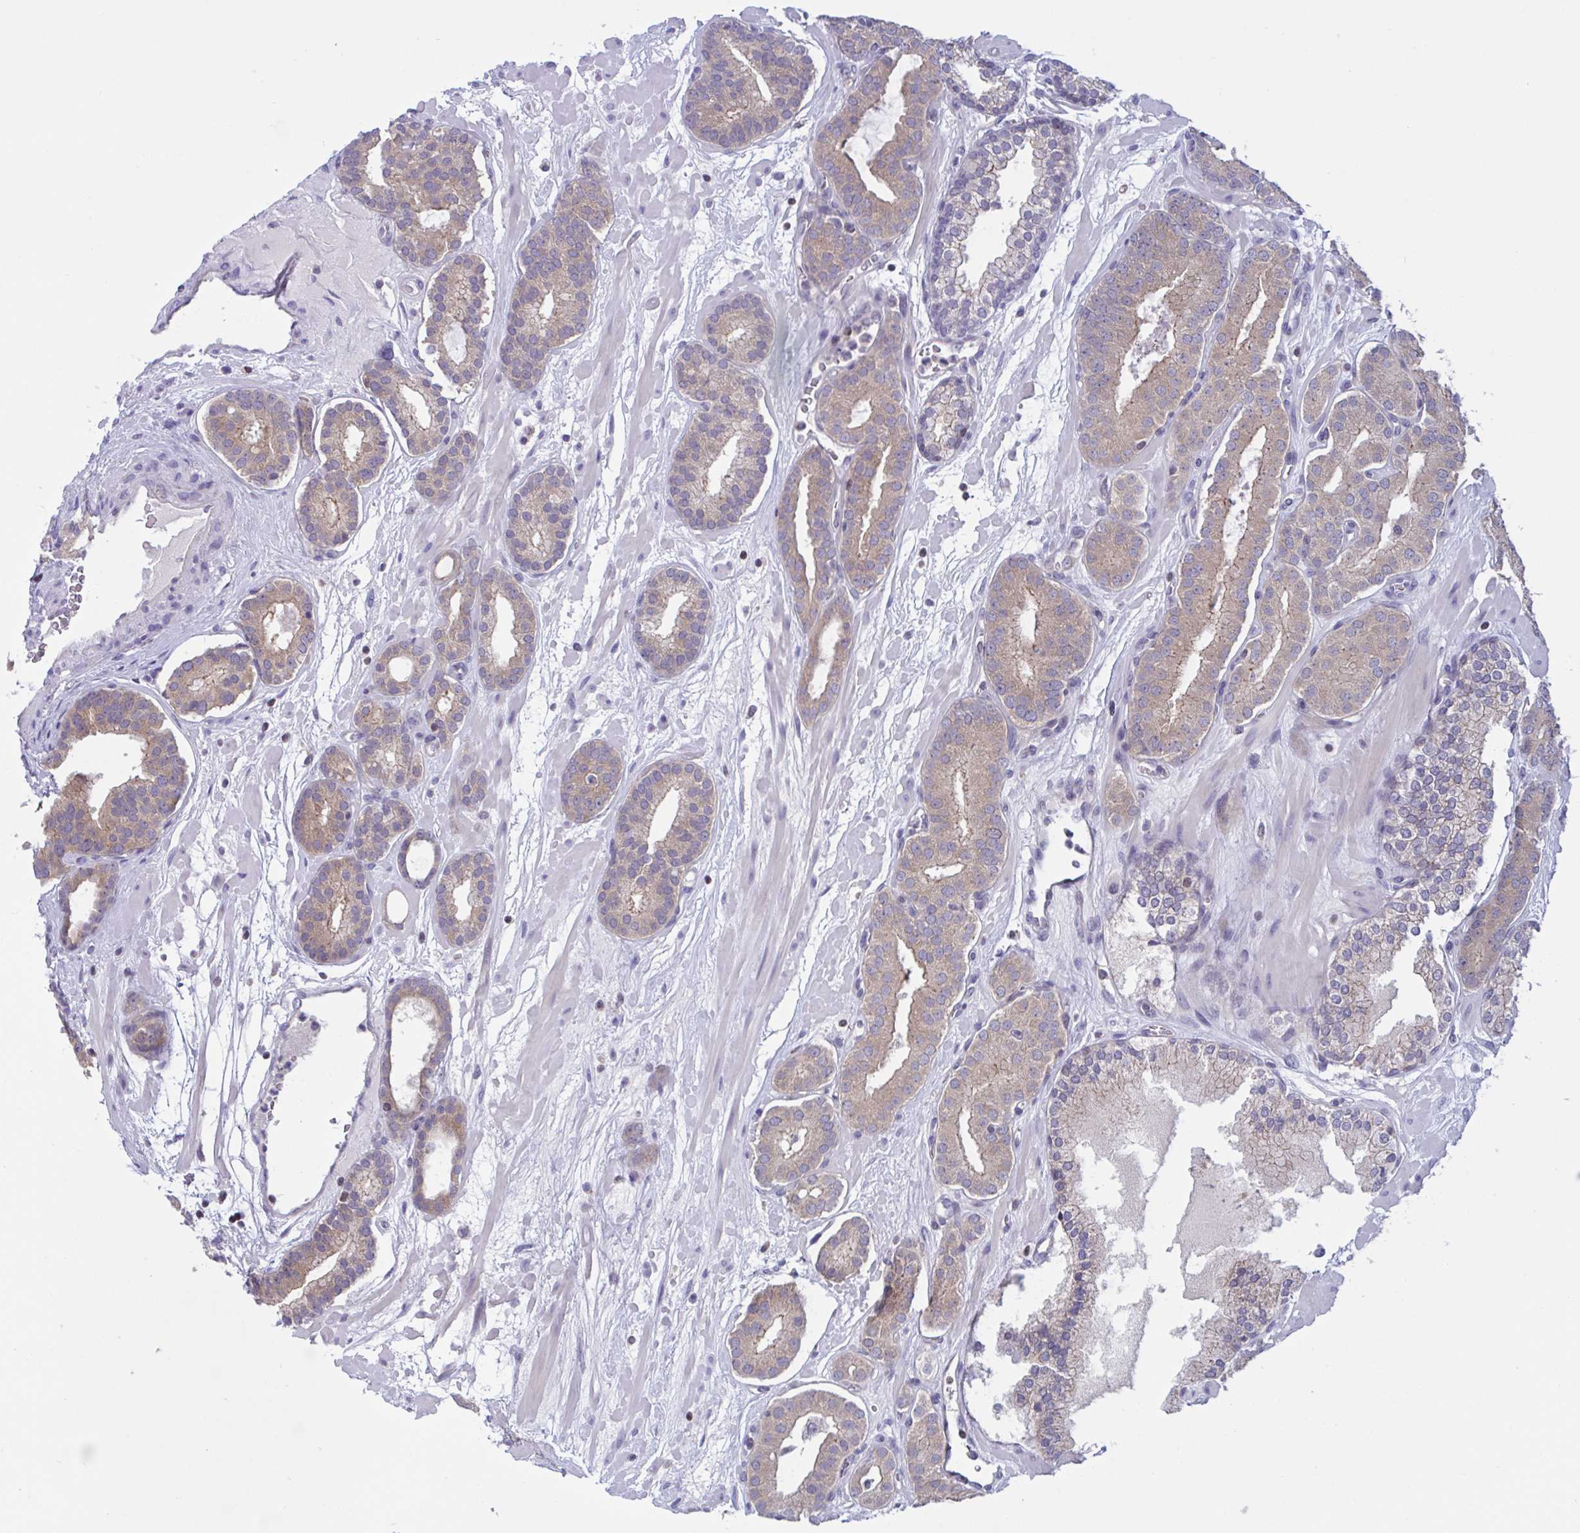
{"staining": {"intensity": "weak", "quantity": ">75%", "location": "cytoplasmic/membranous"}, "tissue": "prostate cancer", "cell_type": "Tumor cells", "image_type": "cancer", "snomed": [{"axis": "morphology", "description": "Adenocarcinoma, High grade"}, {"axis": "topography", "description": "Prostate"}], "caption": "High-grade adenocarcinoma (prostate) was stained to show a protein in brown. There is low levels of weak cytoplasmic/membranous positivity in about >75% of tumor cells.", "gene": "SNX11", "patient": {"sex": "male", "age": 66}}